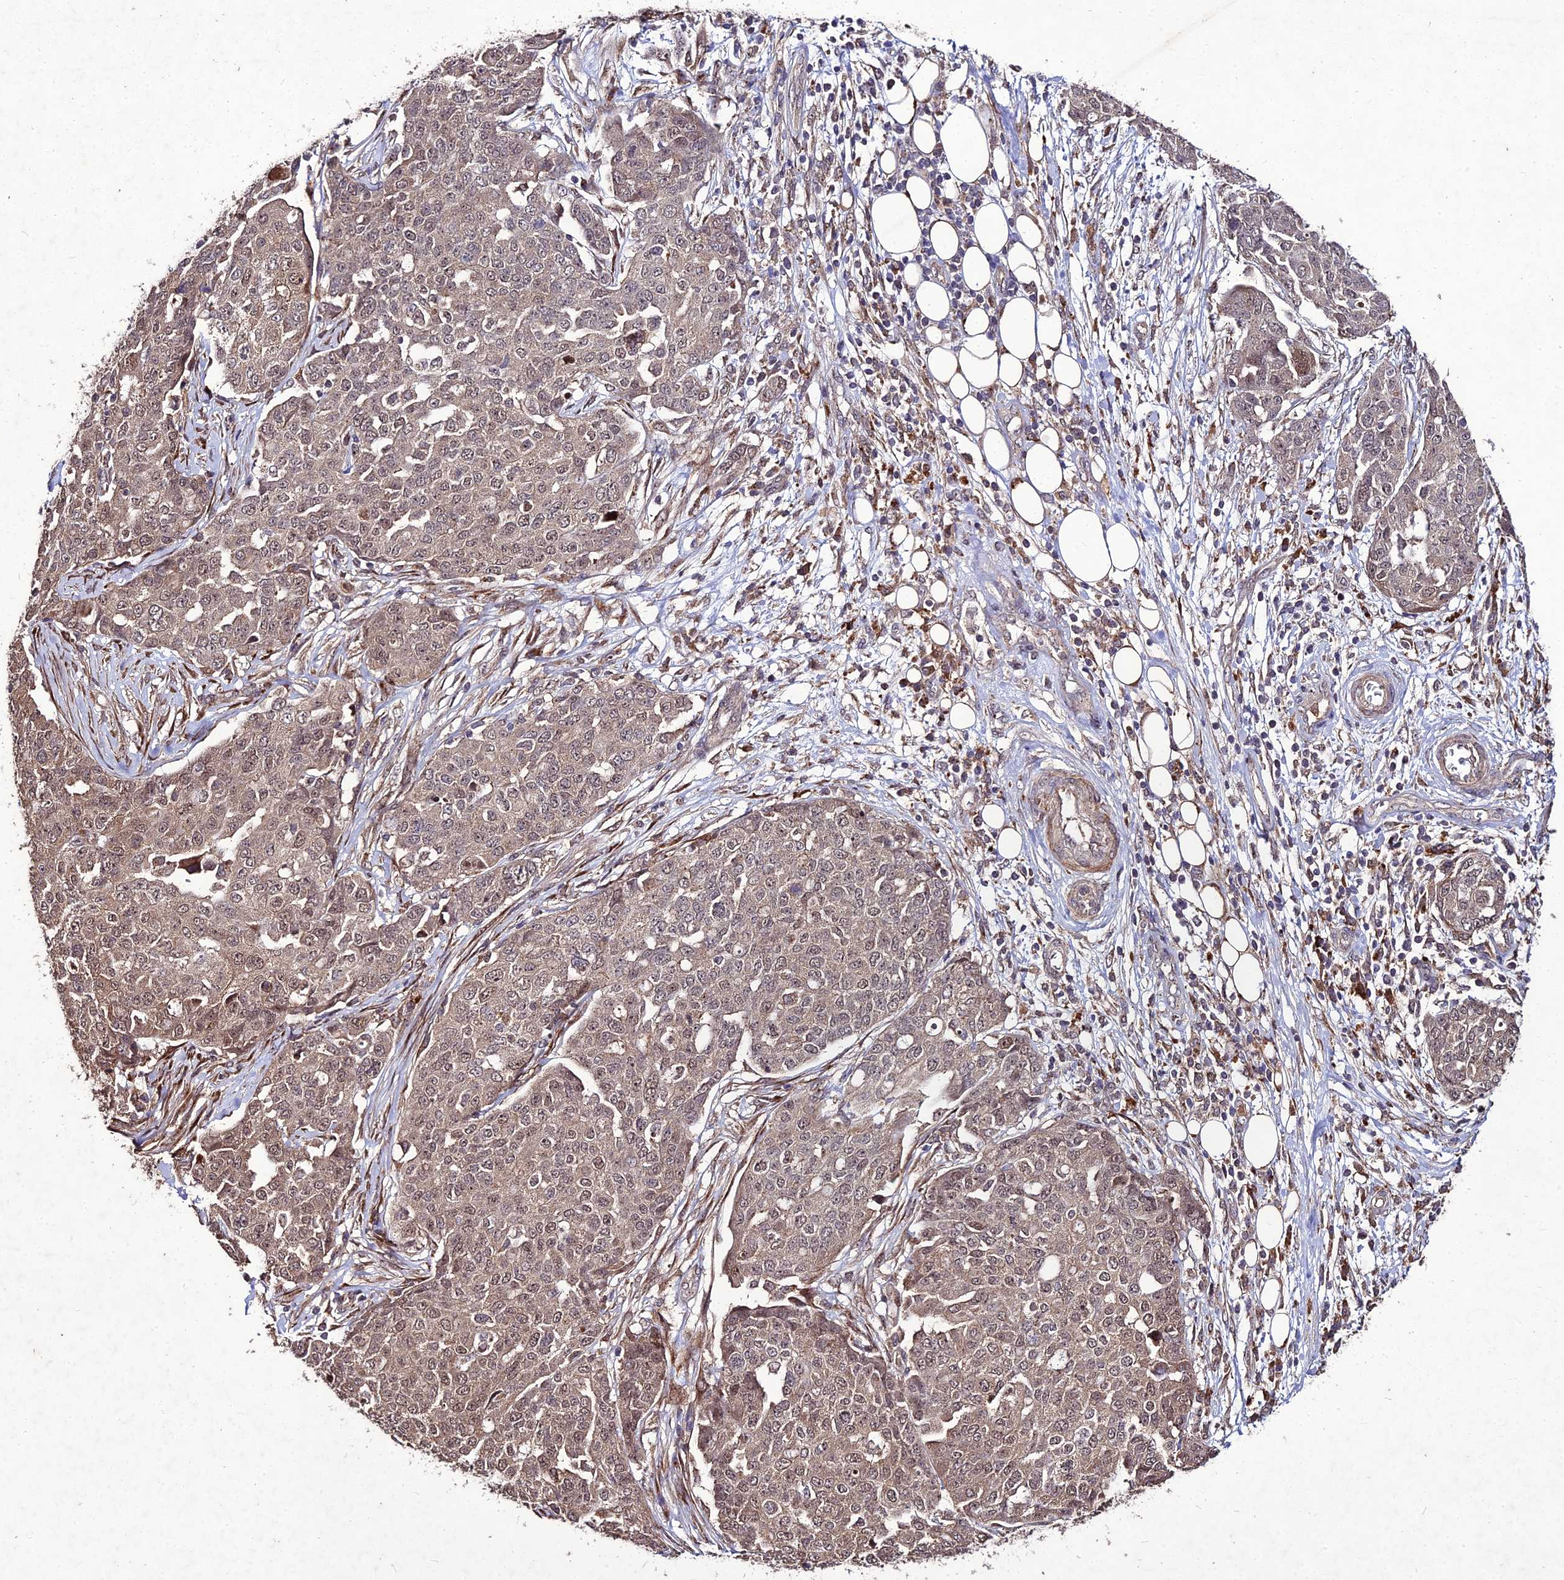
{"staining": {"intensity": "weak", "quantity": ">75%", "location": "cytoplasmic/membranous,nuclear"}, "tissue": "ovarian cancer", "cell_type": "Tumor cells", "image_type": "cancer", "snomed": [{"axis": "morphology", "description": "Cystadenocarcinoma, serous, NOS"}, {"axis": "topography", "description": "Soft tissue"}, {"axis": "topography", "description": "Ovary"}], "caption": "Weak cytoplasmic/membranous and nuclear staining for a protein is present in approximately >75% of tumor cells of ovarian cancer using immunohistochemistry (IHC).", "gene": "ZNF766", "patient": {"sex": "female", "age": 57}}